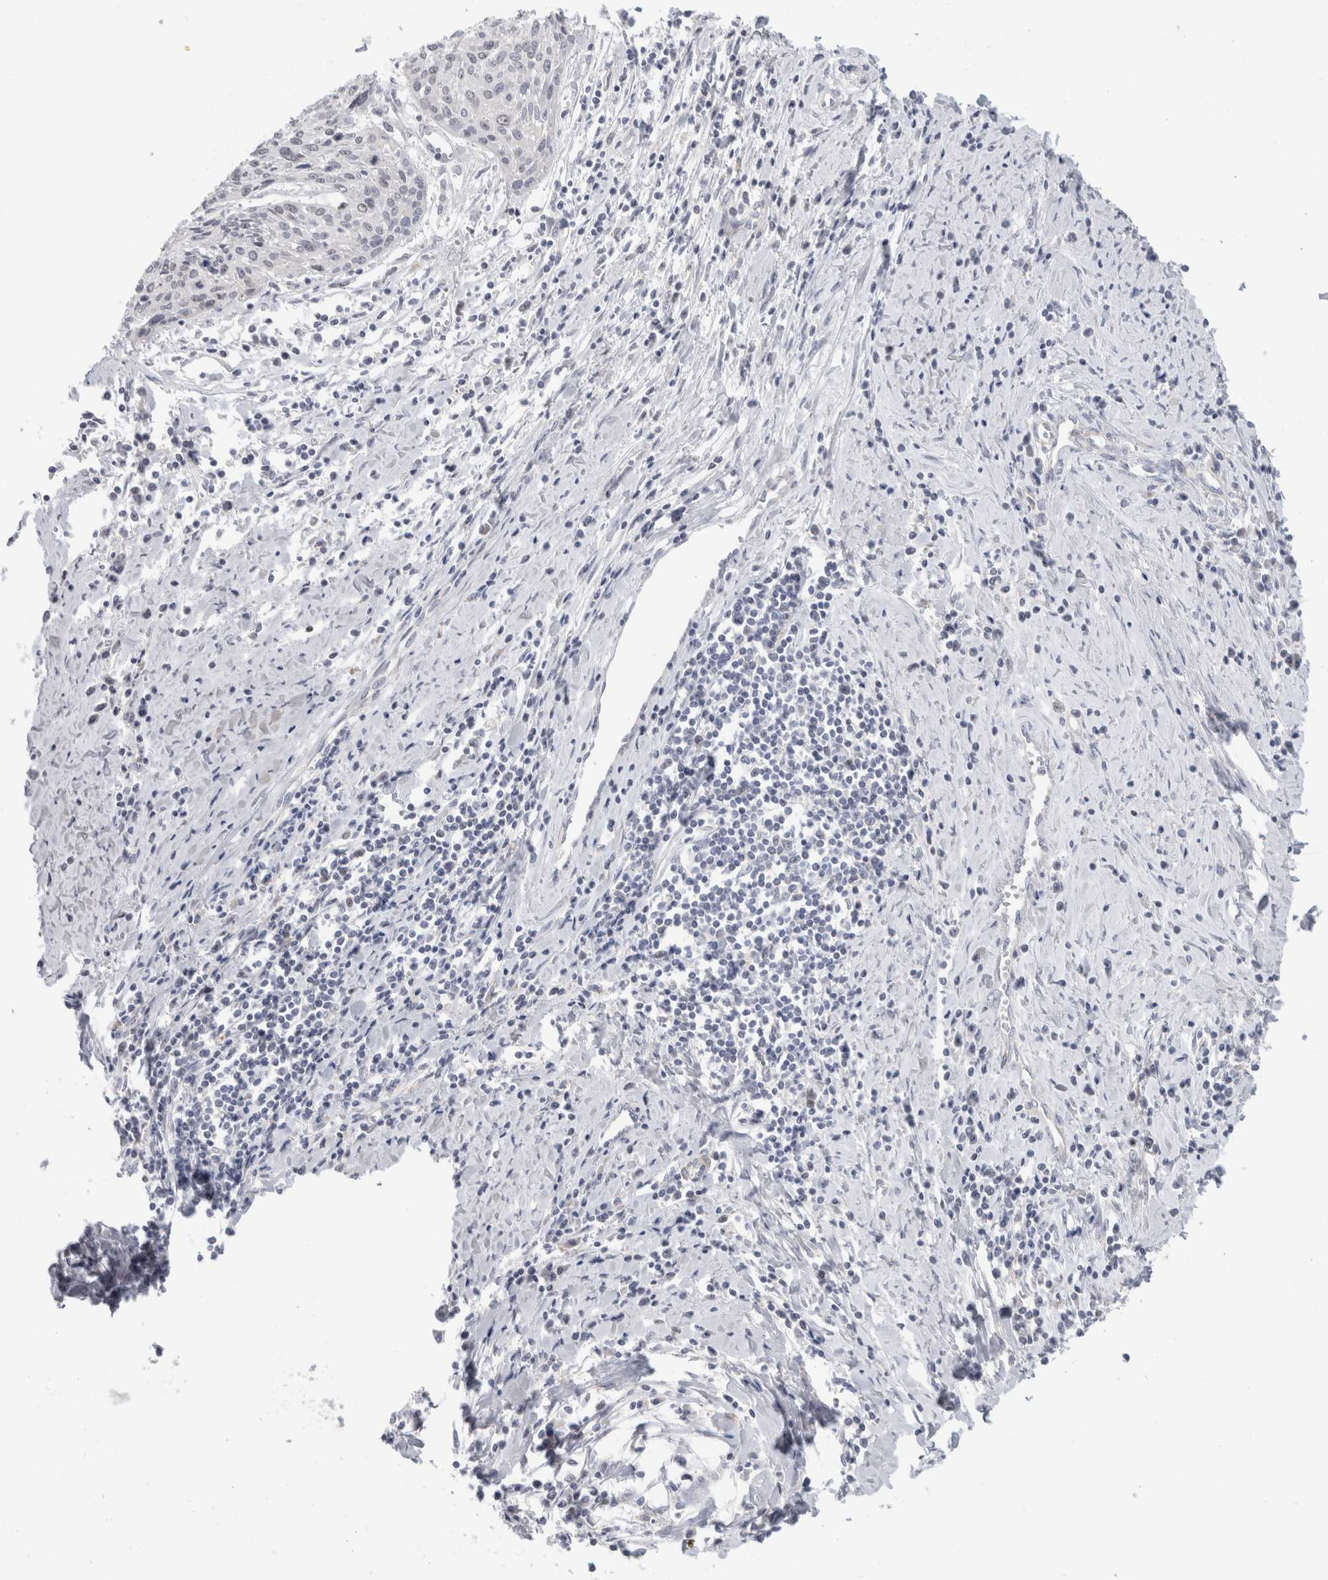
{"staining": {"intensity": "negative", "quantity": "none", "location": "none"}, "tissue": "cervical cancer", "cell_type": "Tumor cells", "image_type": "cancer", "snomed": [{"axis": "morphology", "description": "Squamous cell carcinoma, NOS"}, {"axis": "topography", "description": "Cervix"}], "caption": "This micrograph is of cervical cancer stained with immunohistochemistry to label a protein in brown with the nuclei are counter-stained blue. There is no positivity in tumor cells. Nuclei are stained in blue.", "gene": "SYTL5", "patient": {"sex": "female", "age": 51}}